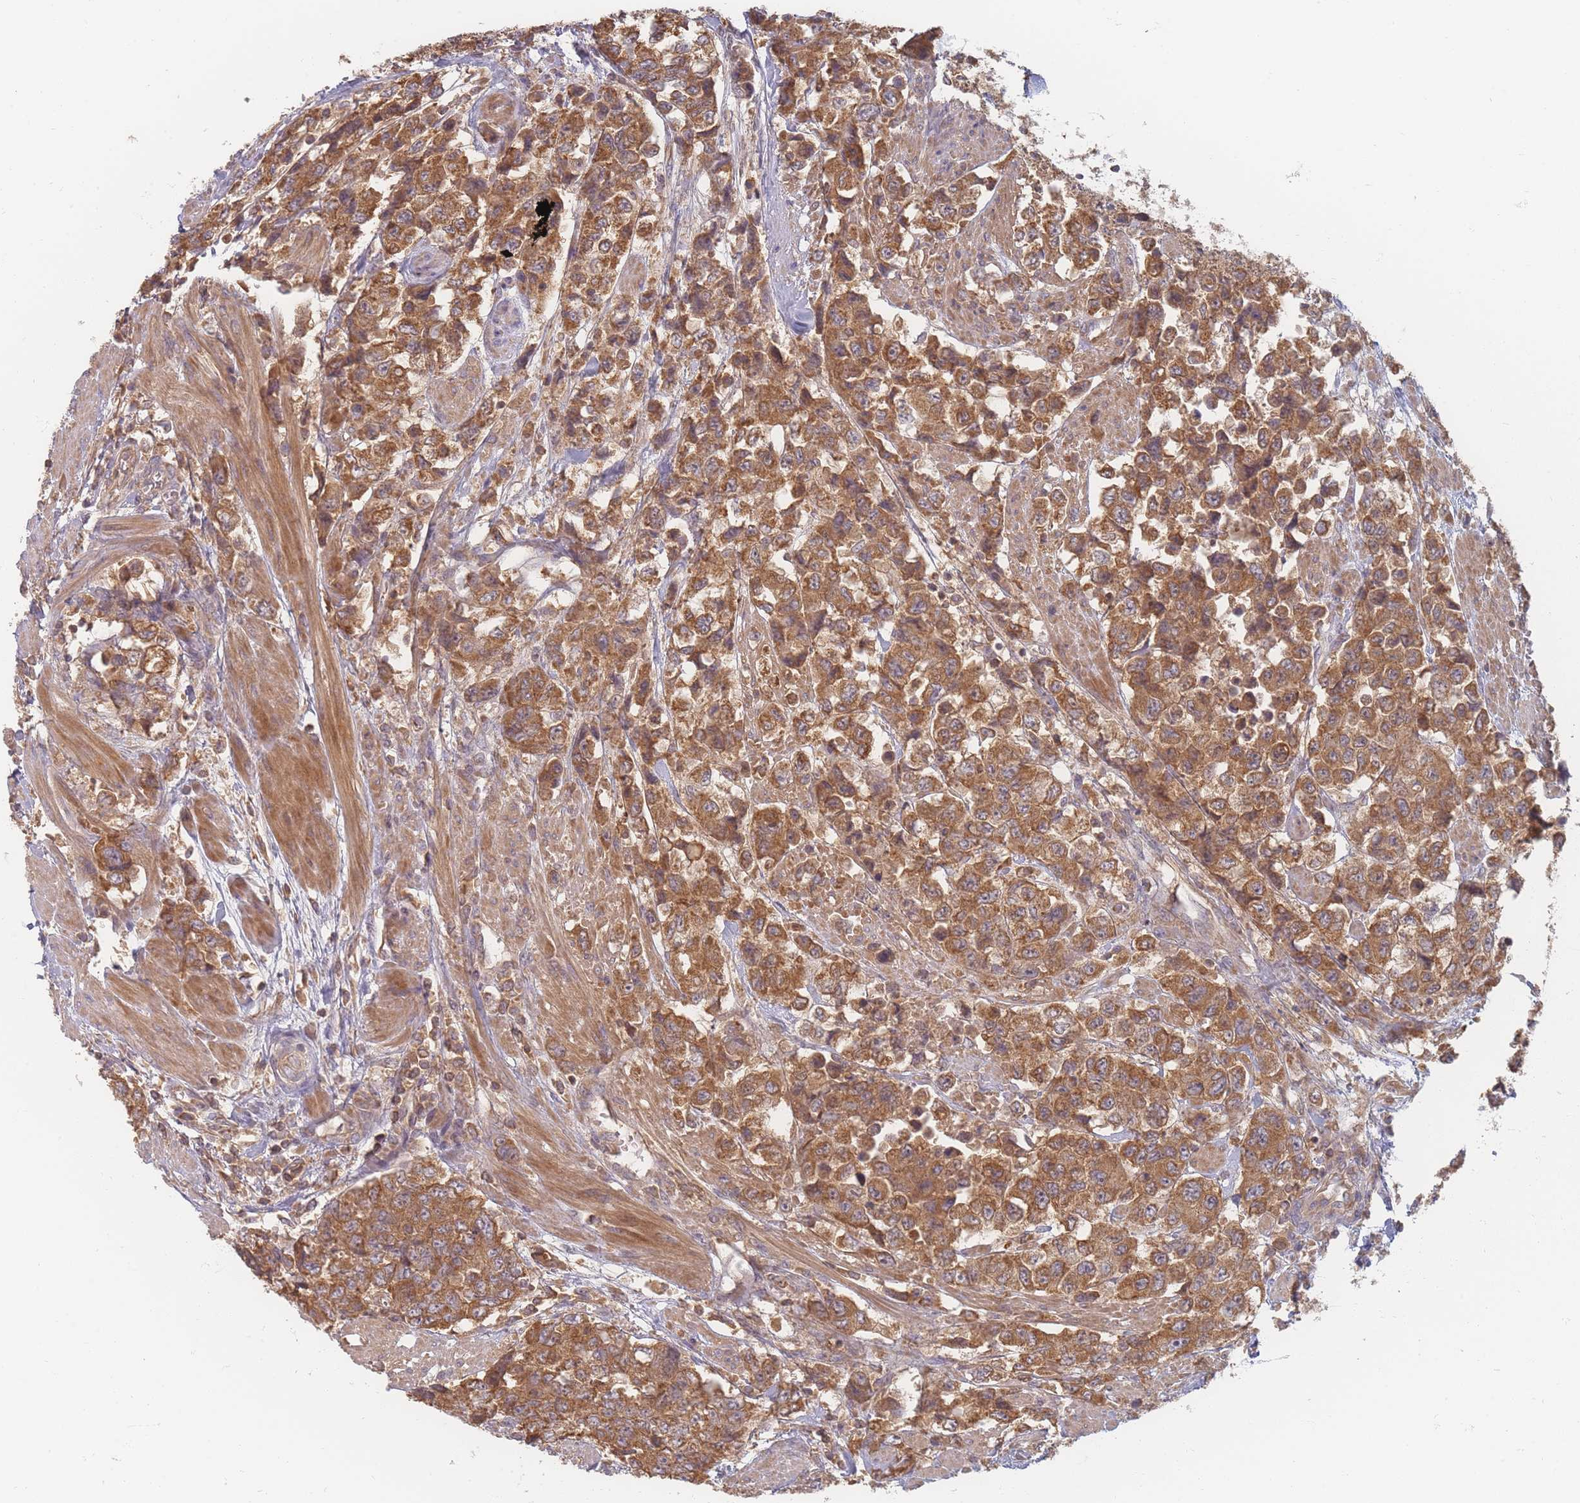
{"staining": {"intensity": "moderate", "quantity": ">75%", "location": "cytoplasmic/membranous"}, "tissue": "urothelial cancer", "cell_type": "Tumor cells", "image_type": "cancer", "snomed": [{"axis": "morphology", "description": "Urothelial carcinoma, High grade"}, {"axis": "topography", "description": "Urinary bladder"}], "caption": "High-grade urothelial carcinoma stained with DAB immunohistochemistry (IHC) exhibits medium levels of moderate cytoplasmic/membranous positivity in about >75% of tumor cells. (Brightfield microscopy of DAB IHC at high magnification).", "gene": "SLC35F3", "patient": {"sex": "female", "age": 78}}